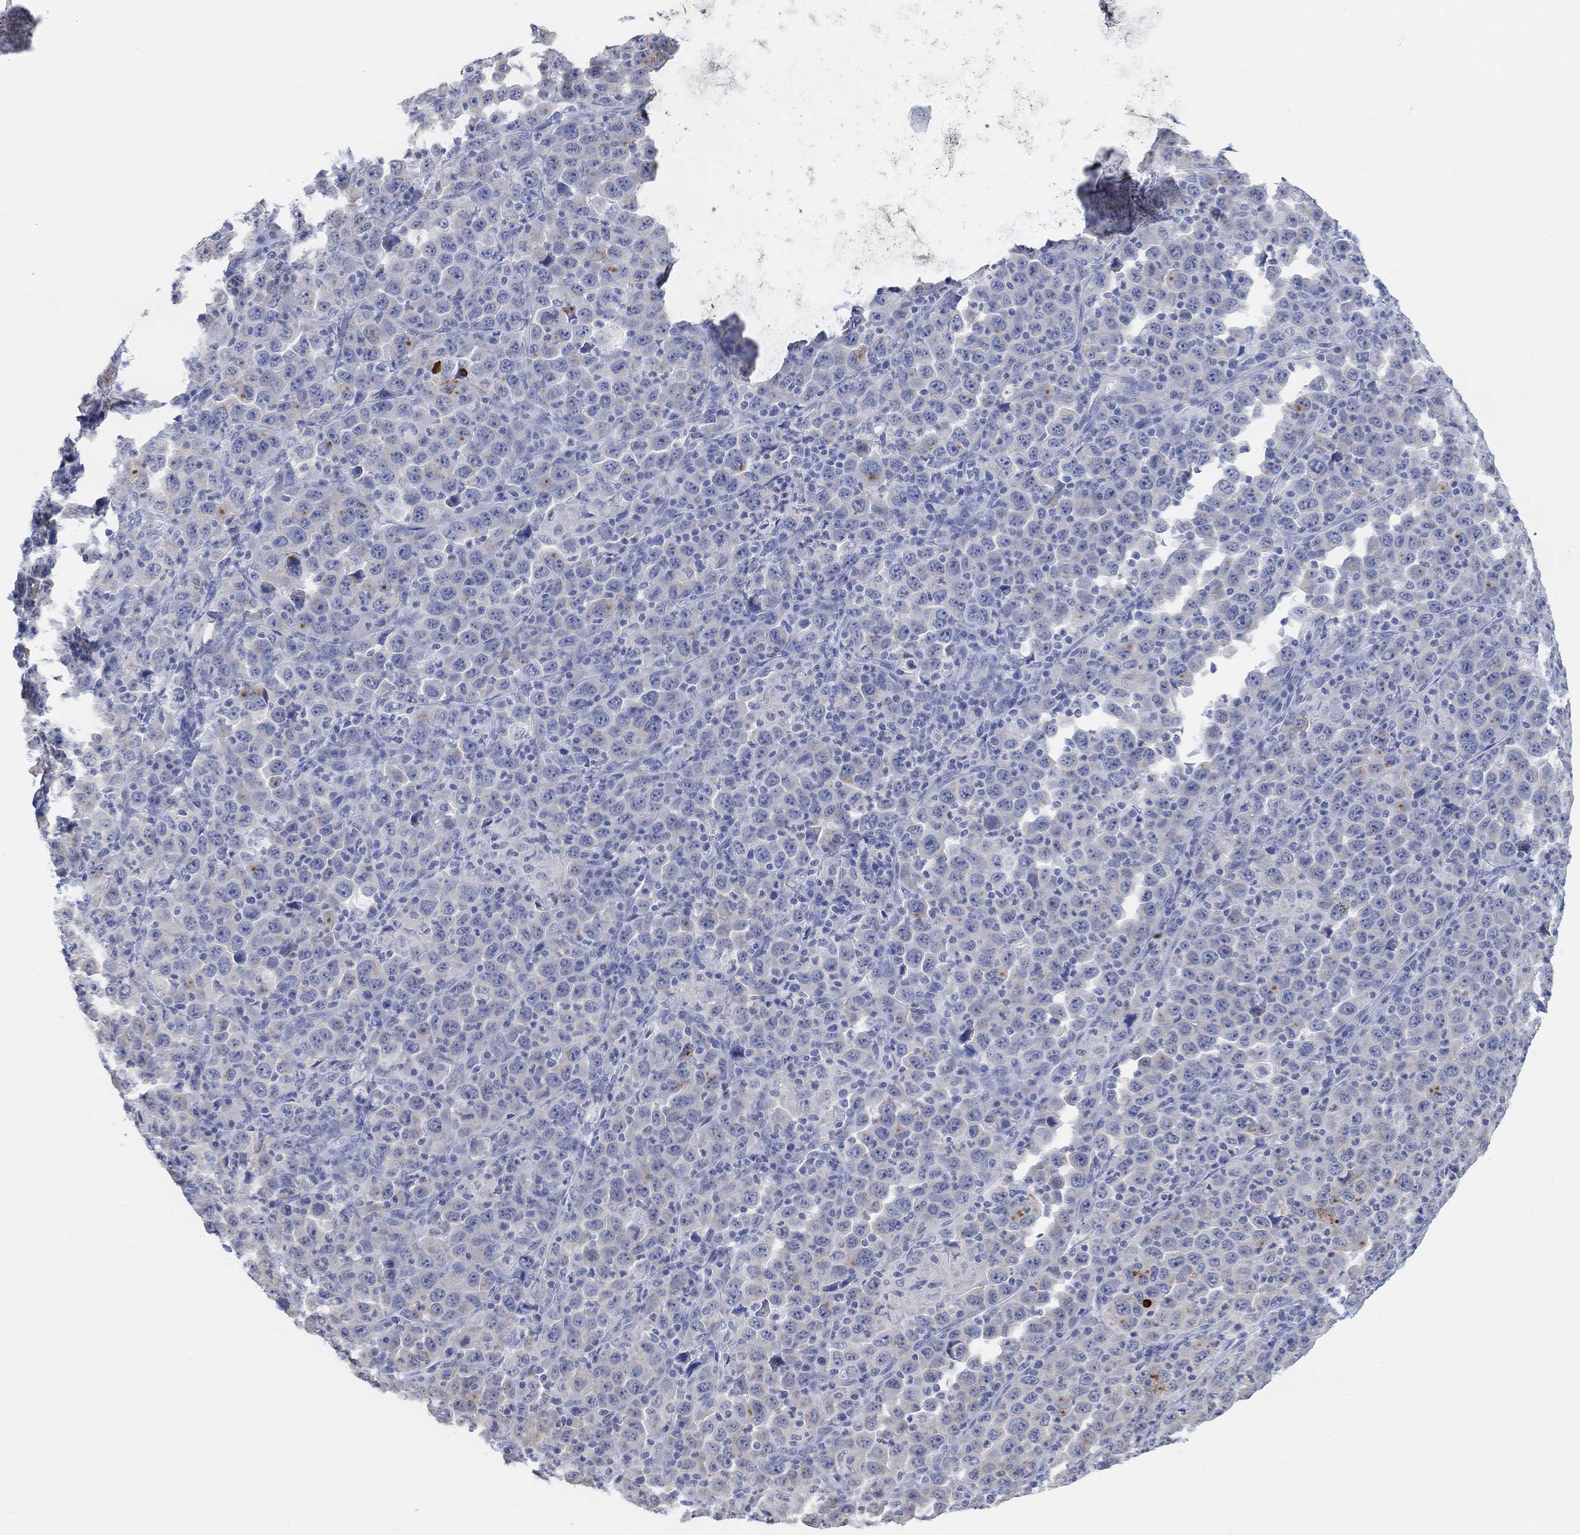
{"staining": {"intensity": "negative", "quantity": "none", "location": "none"}, "tissue": "stomach cancer", "cell_type": "Tumor cells", "image_type": "cancer", "snomed": [{"axis": "morphology", "description": "Normal tissue, NOS"}, {"axis": "morphology", "description": "Adenocarcinoma, NOS"}, {"axis": "topography", "description": "Stomach, upper"}, {"axis": "topography", "description": "Stomach"}], "caption": "Stomach adenocarcinoma stained for a protein using immunohistochemistry exhibits no expression tumor cells.", "gene": "MUC1", "patient": {"sex": "male", "age": 59}}